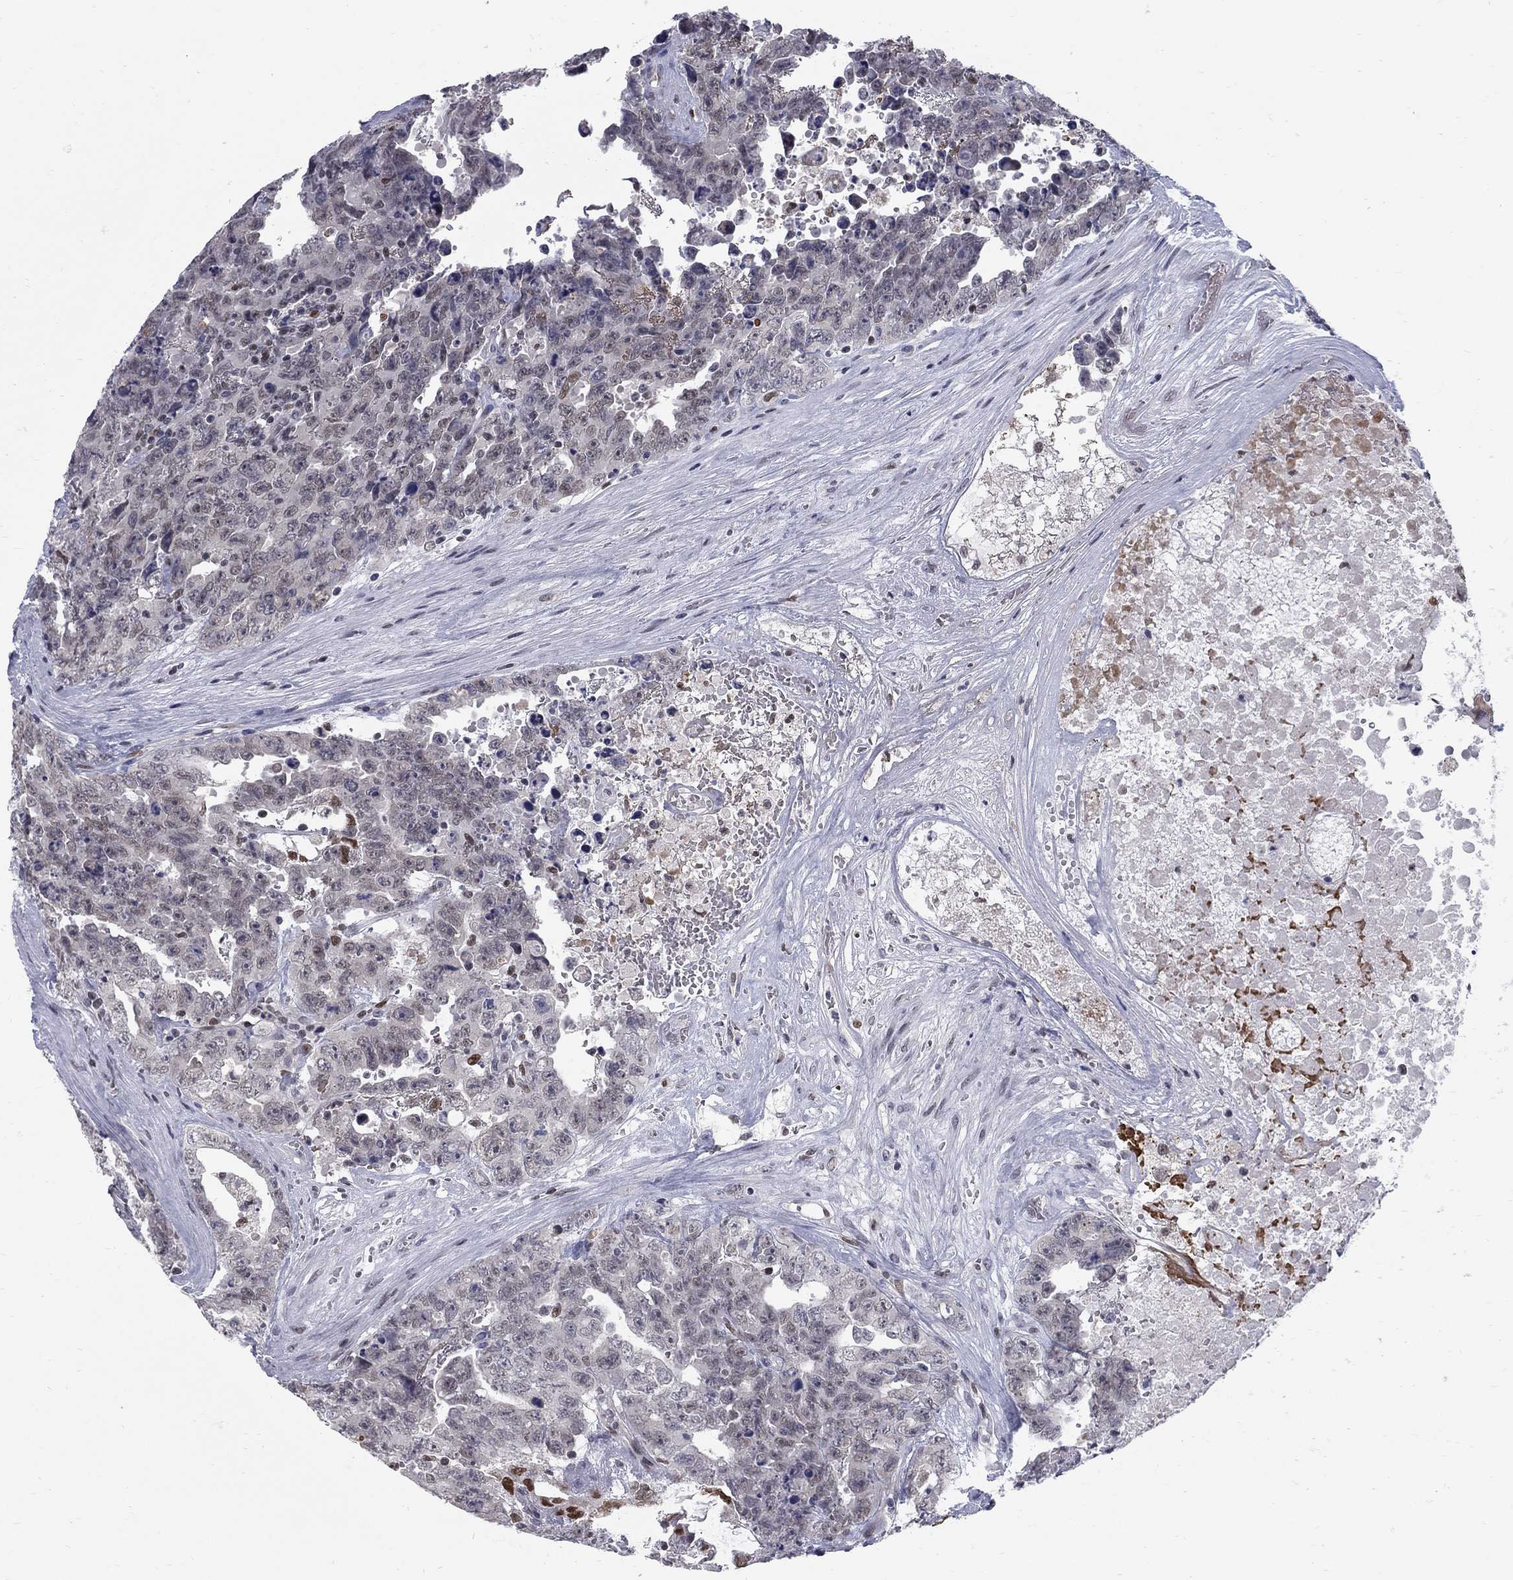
{"staining": {"intensity": "negative", "quantity": "none", "location": "none"}, "tissue": "testis cancer", "cell_type": "Tumor cells", "image_type": "cancer", "snomed": [{"axis": "morphology", "description": "Carcinoma, Embryonal, NOS"}, {"axis": "topography", "description": "Testis"}], "caption": "Photomicrograph shows no protein expression in tumor cells of embryonal carcinoma (testis) tissue.", "gene": "GCFC2", "patient": {"sex": "male", "age": 24}}